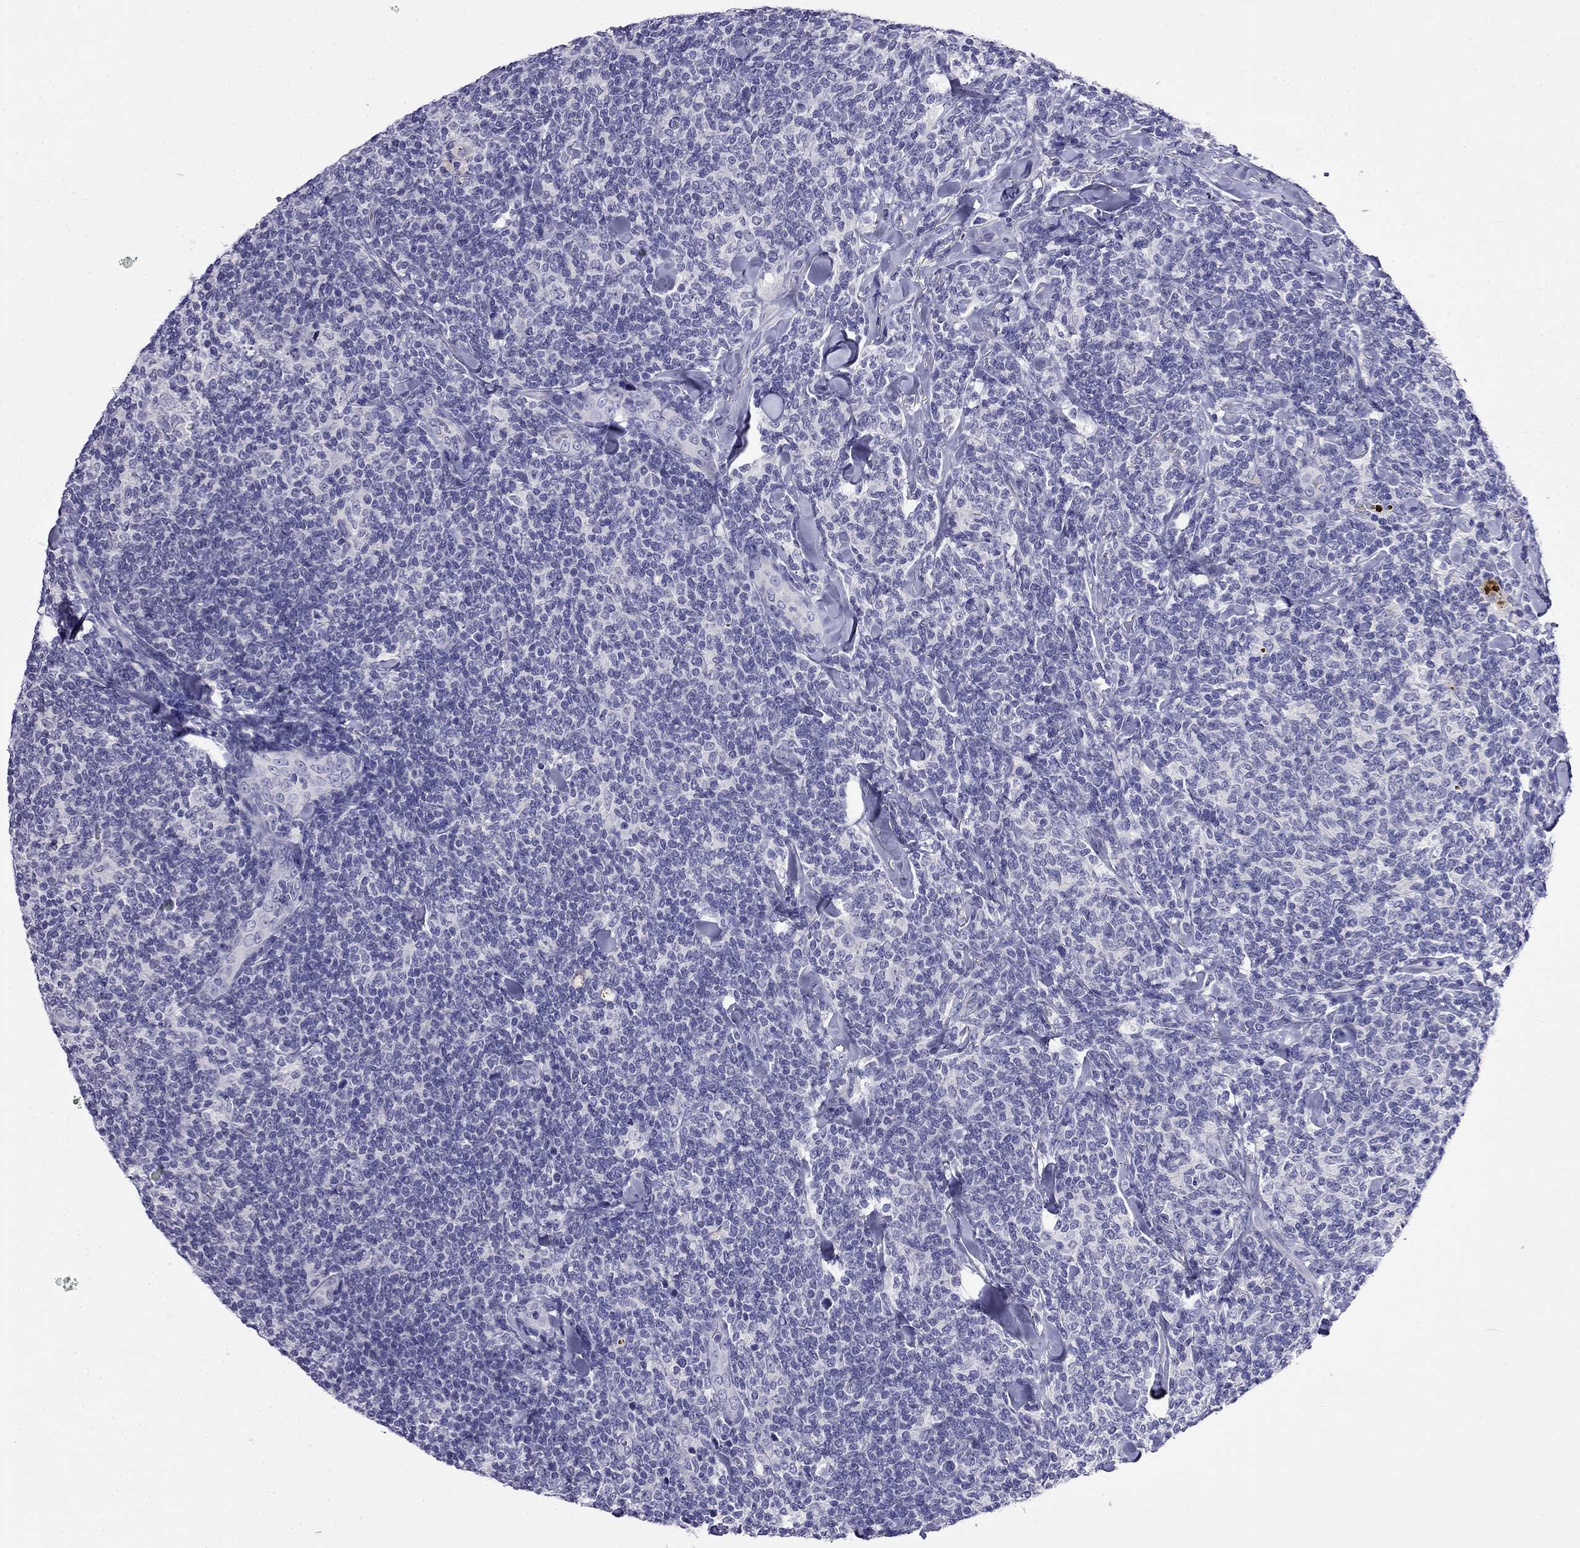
{"staining": {"intensity": "negative", "quantity": "none", "location": "none"}, "tissue": "lymphoma", "cell_type": "Tumor cells", "image_type": "cancer", "snomed": [{"axis": "morphology", "description": "Malignant lymphoma, non-Hodgkin's type, Low grade"}, {"axis": "topography", "description": "Lymph node"}], "caption": "This micrograph is of lymphoma stained with immunohistochemistry (IHC) to label a protein in brown with the nuclei are counter-stained blue. There is no staining in tumor cells.", "gene": "MYO15A", "patient": {"sex": "female", "age": 56}}